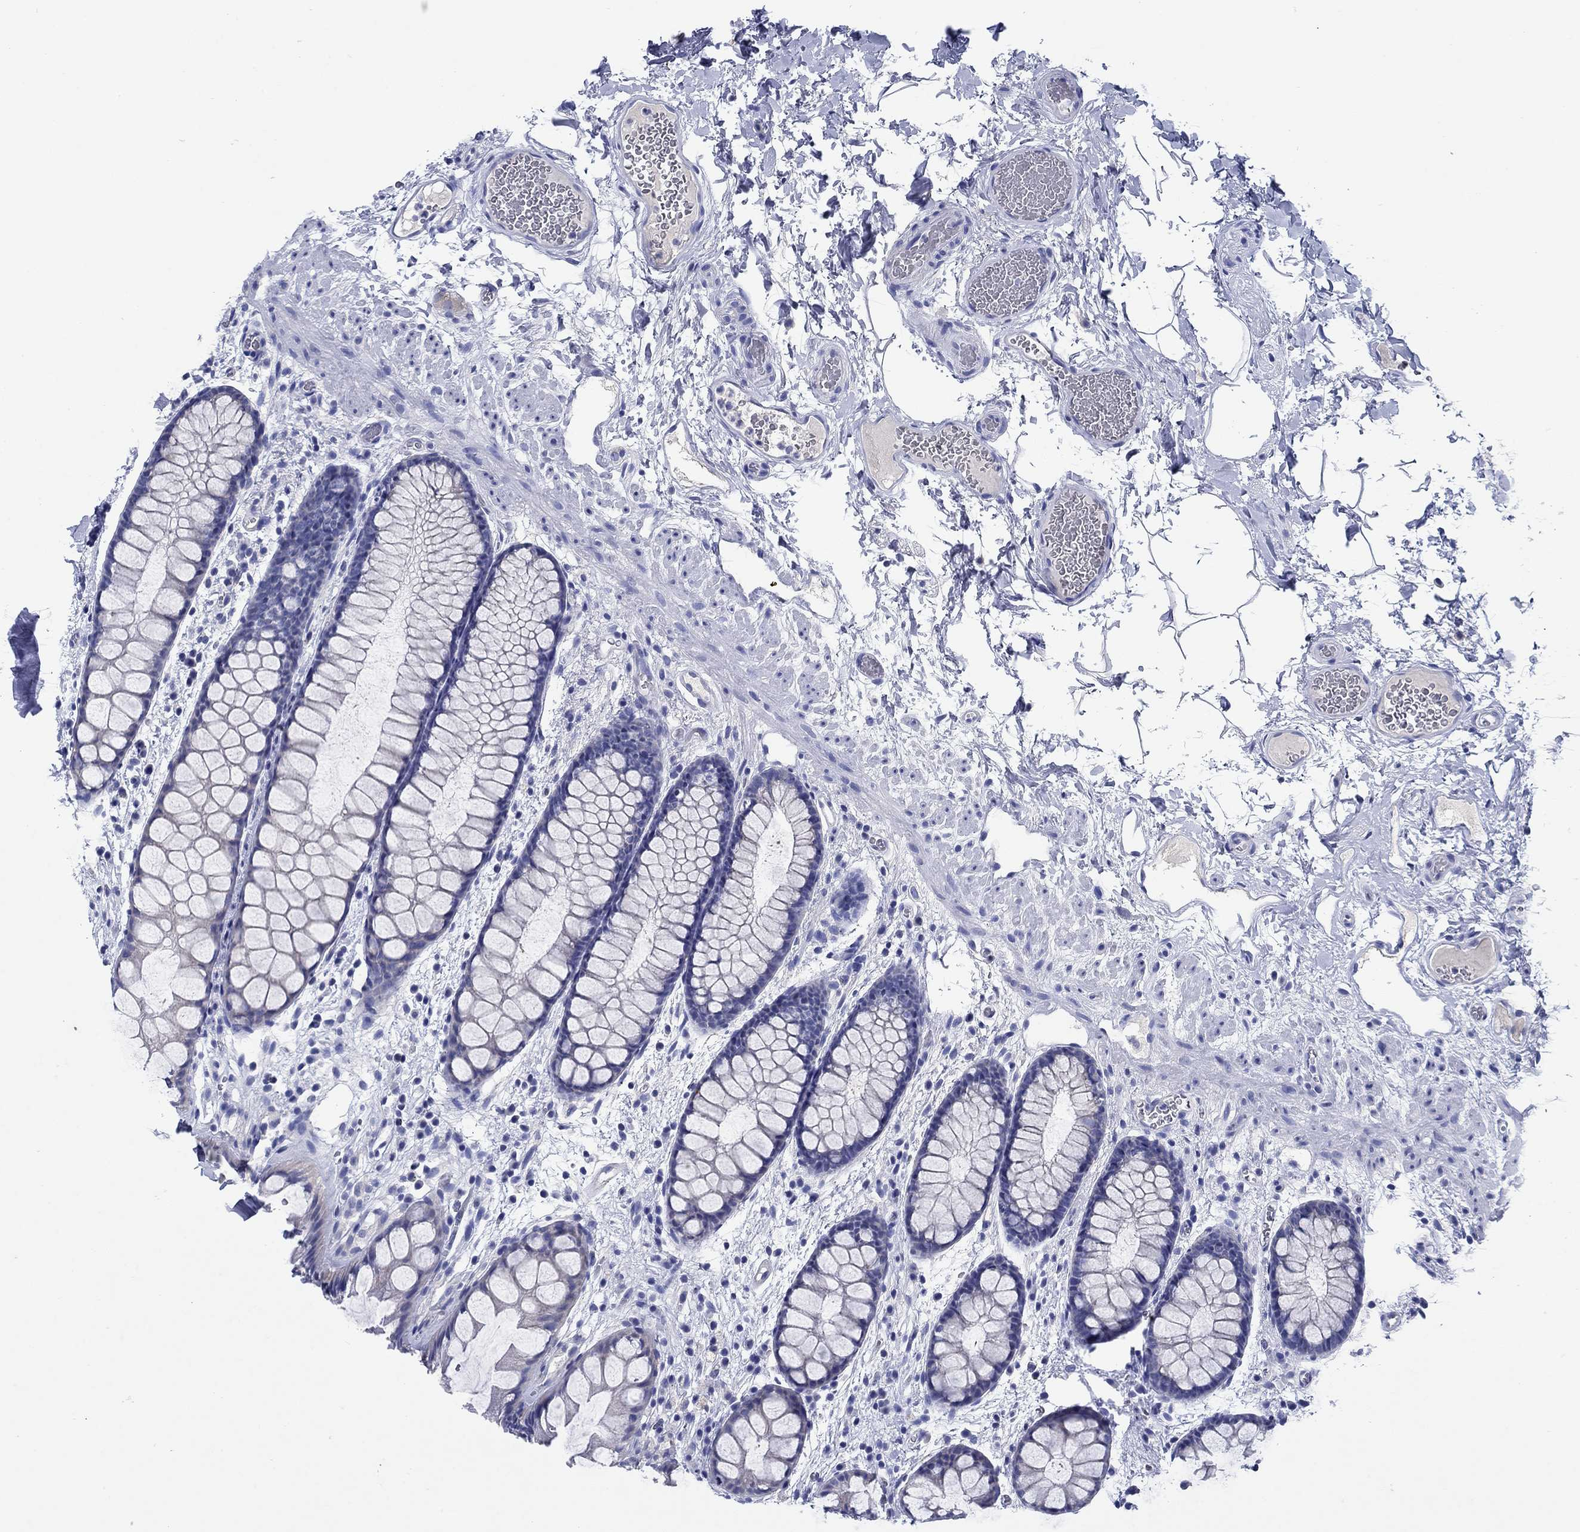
{"staining": {"intensity": "negative", "quantity": "none", "location": "none"}, "tissue": "rectum", "cell_type": "Glandular cells", "image_type": "normal", "snomed": [{"axis": "morphology", "description": "Normal tissue, NOS"}, {"axis": "topography", "description": "Rectum"}], "caption": "Immunohistochemical staining of normal human rectum demonstrates no significant expression in glandular cells.", "gene": "ENSG00000251537", "patient": {"sex": "female", "age": 62}}